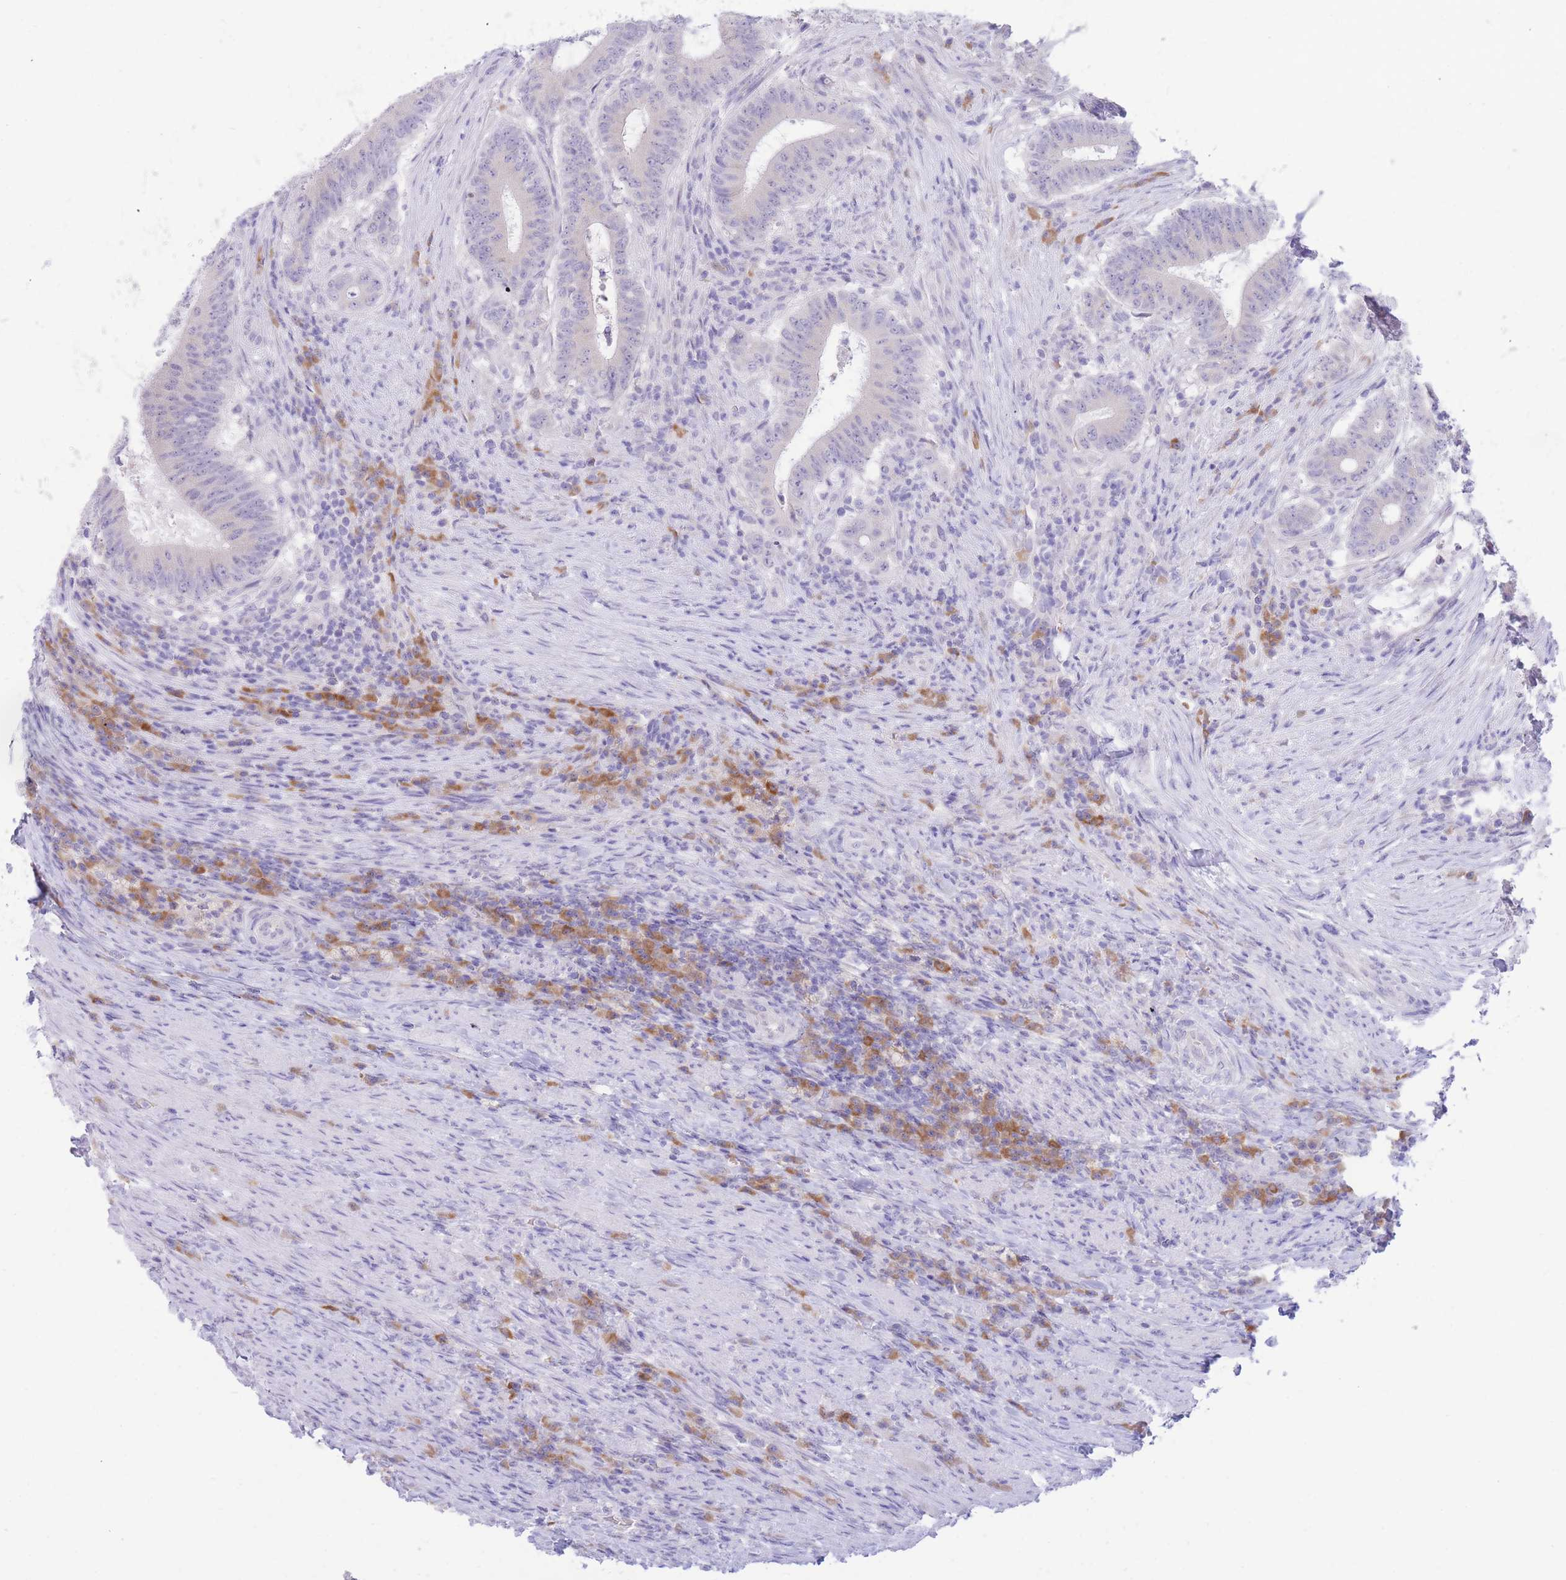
{"staining": {"intensity": "negative", "quantity": "none", "location": "none"}, "tissue": "colorectal cancer", "cell_type": "Tumor cells", "image_type": "cancer", "snomed": [{"axis": "morphology", "description": "Adenocarcinoma, NOS"}, {"axis": "topography", "description": "Colon"}], "caption": "The immunohistochemistry (IHC) micrograph has no significant staining in tumor cells of colorectal cancer (adenocarcinoma) tissue.", "gene": "SSUH2", "patient": {"sex": "female", "age": 43}}